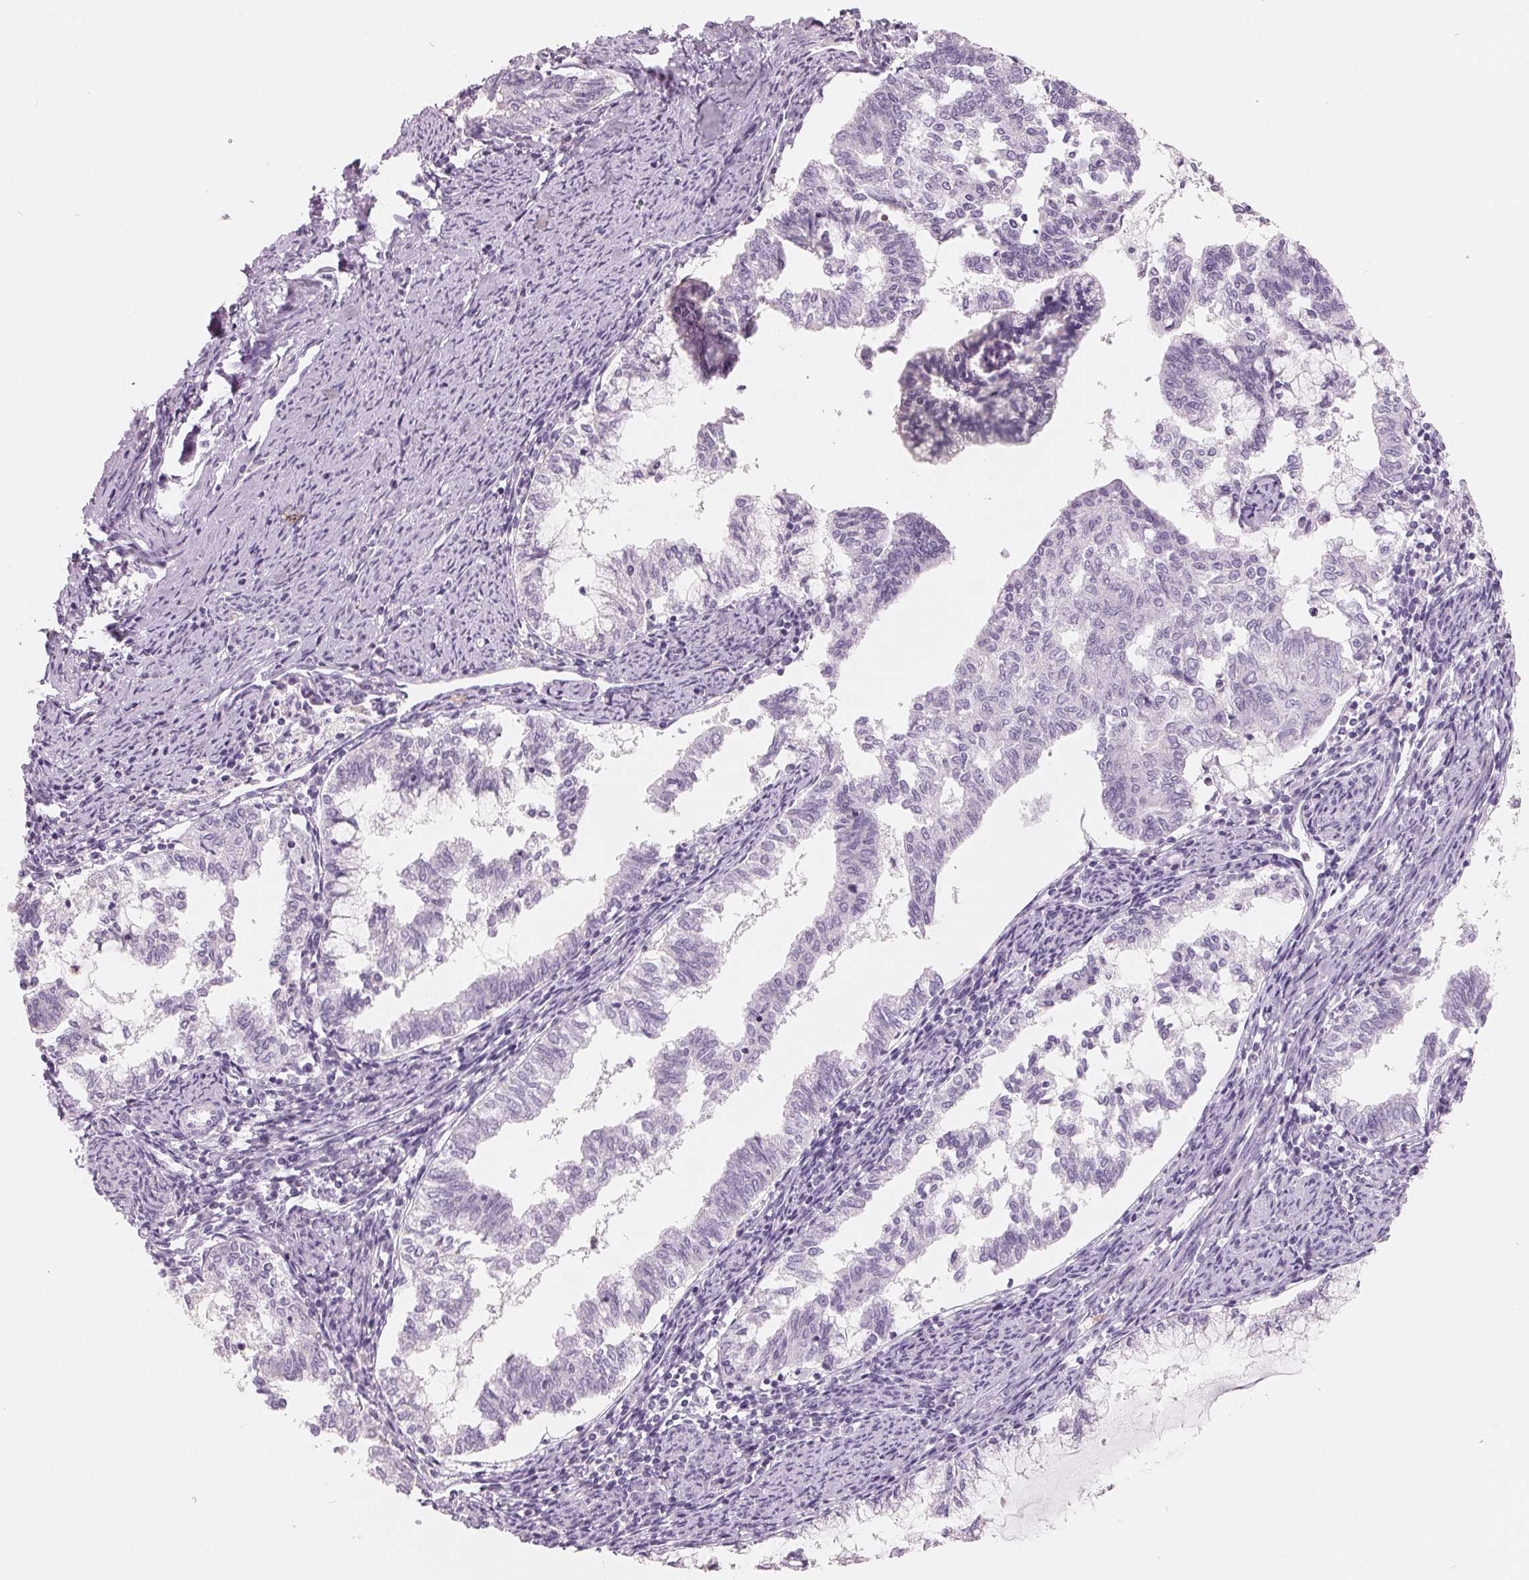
{"staining": {"intensity": "negative", "quantity": "none", "location": "none"}, "tissue": "endometrial cancer", "cell_type": "Tumor cells", "image_type": "cancer", "snomed": [{"axis": "morphology", "description": "Adenocarcinoma, NOS"}, {"axis": "topography", "description": "Endometrium"}], "caption": "There is no significant positivity in tumor cells of endometrial adenocarcinoma. Brightfield microscopy of immunohistochemistry (IHC) stained with DAB (brown) and hematoxylin (blue), captured at high magnification.", "gene": "FTCD", "patient": {"sex": "female", "age": 79}}